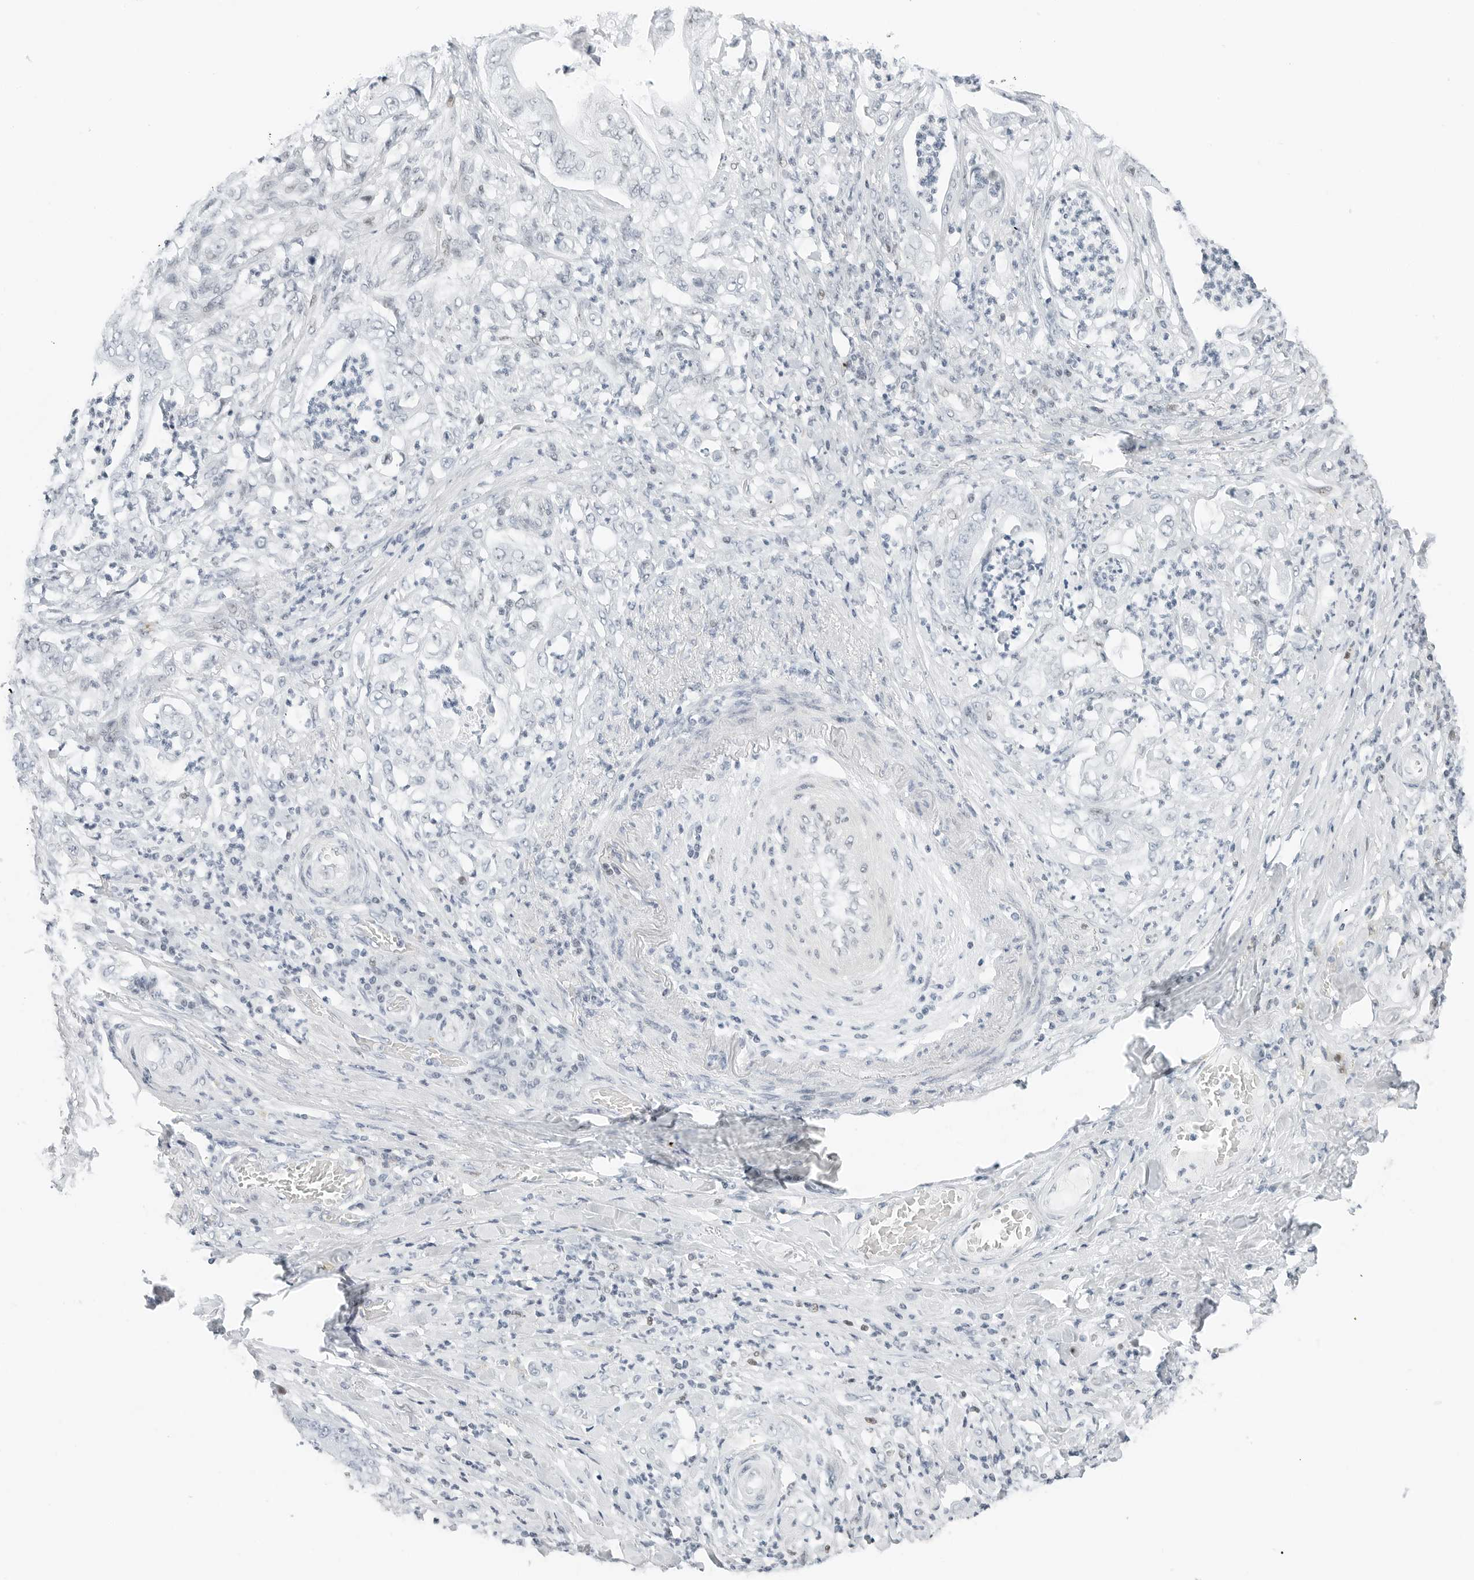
{"staining": {"intensity": "negative", "quantity": "none", "location": "none"}, "tissue": "stomach cancer", "cell_type": "Tumor cells", "image_type": "cancer", "snomed": [{"axis": "morphology", "description": "Adenocarcinoma, NOS"}, {"axis": "topography", "description": "Stomach"}], "caption": "The micrograph reveals no staining of tumor cells in stomach cancer.", "gene": "NTMT2", "patient": {"sex": "female", "age": 73}}